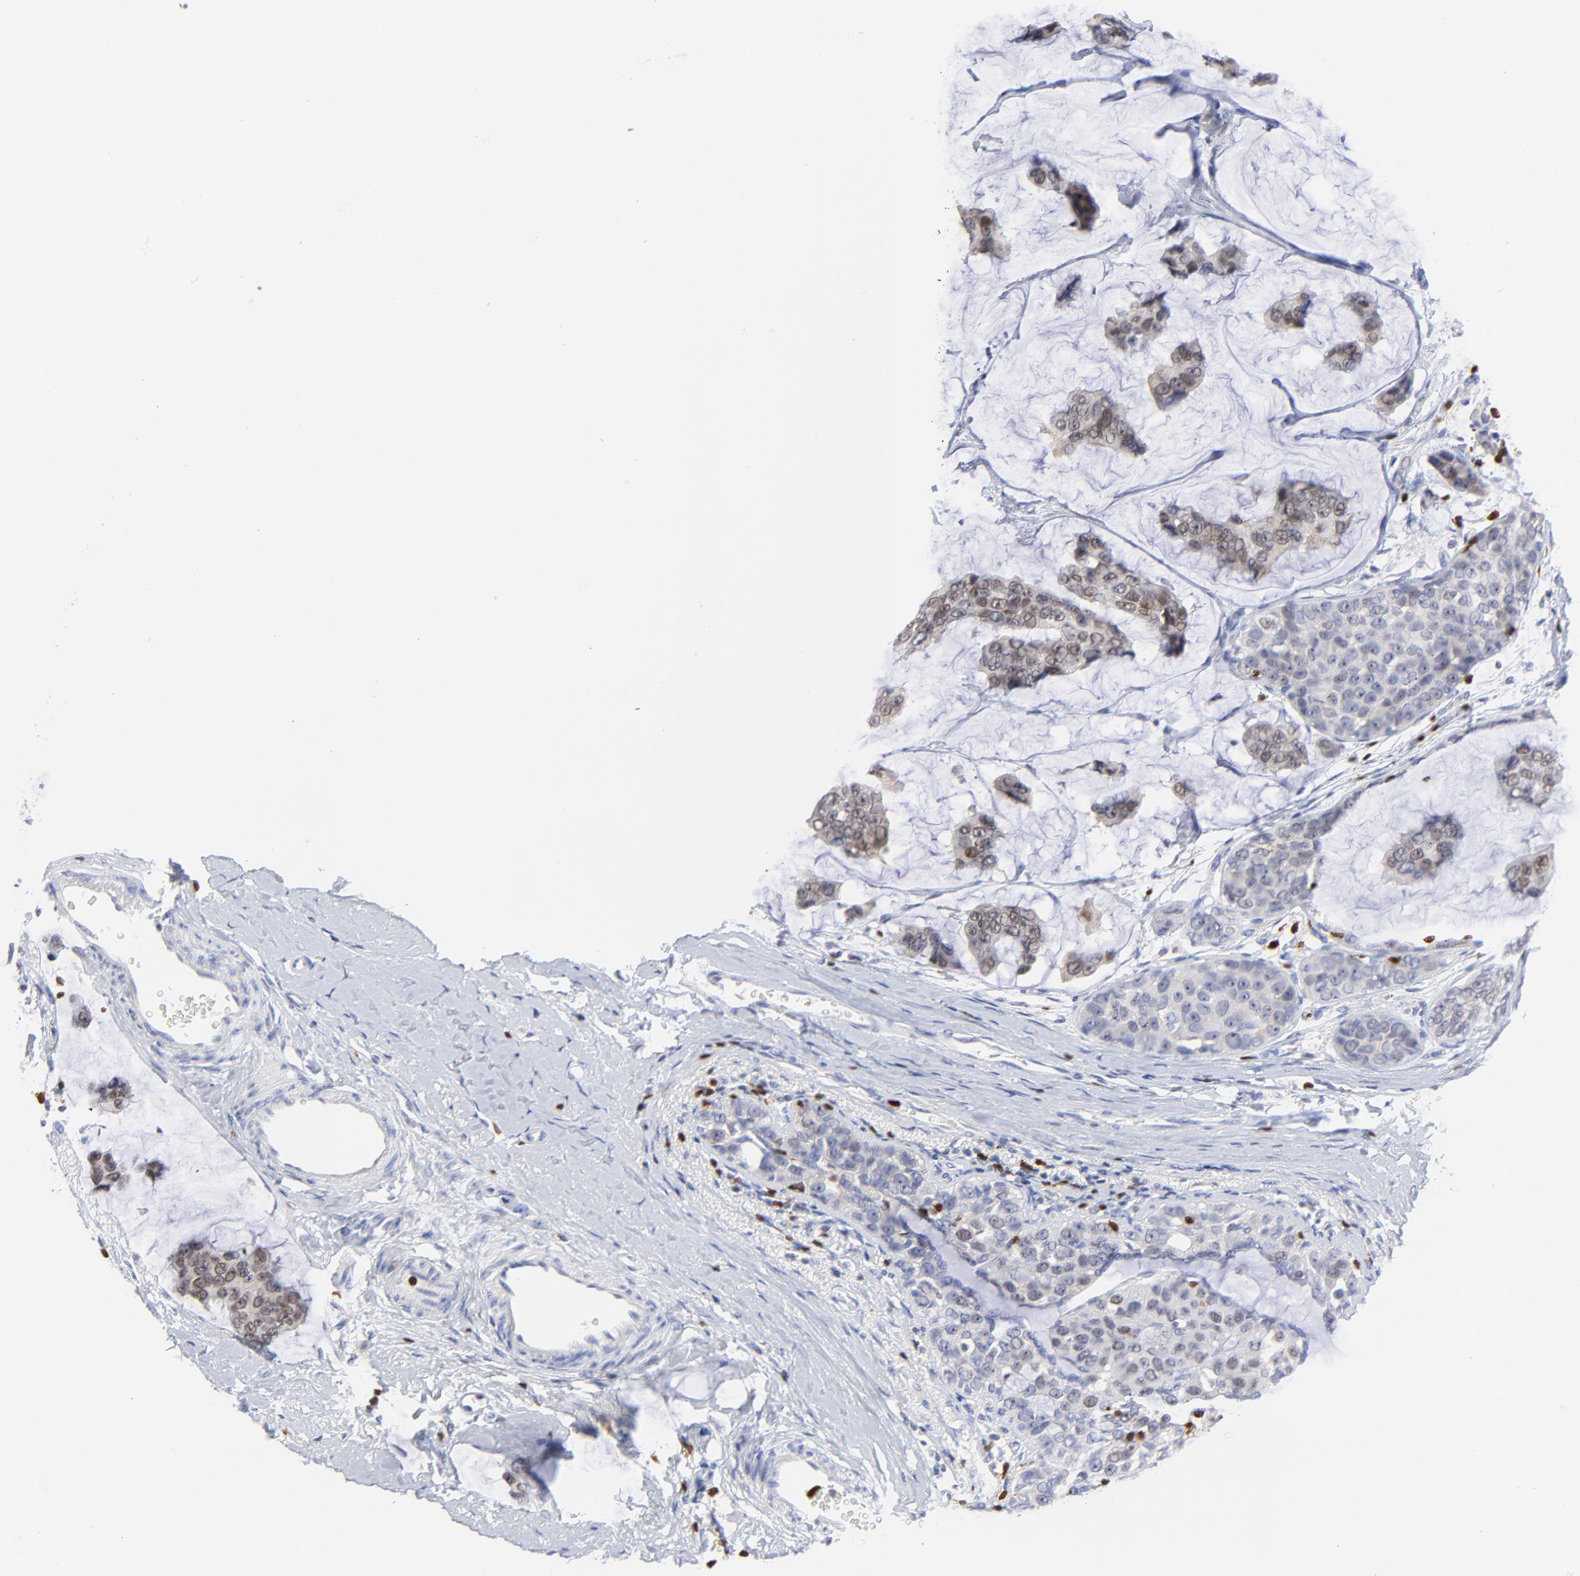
{"staining": {"intensity": "moderate", "quantity": "25%-75%", "location": "nuclear"}, "tissue": "breast cancer", "cell_type": "Tumor cells", "image_type": "cancer", "snomed": [{"axis": "morphology", "description": "Normal tissue, NOS"}, {"axis": "morphology", "description": "Duct carcinoma"}, {"axis": "topography", "description": "Breast"}], "caption": "An image of breast cancer (invasive ductal carcinoma) stained for a protein exhibits moderate nuclear brown staining in tumor cells.", "gene": "ZAP70", "patient": {"sex": "female", "age": 50}}